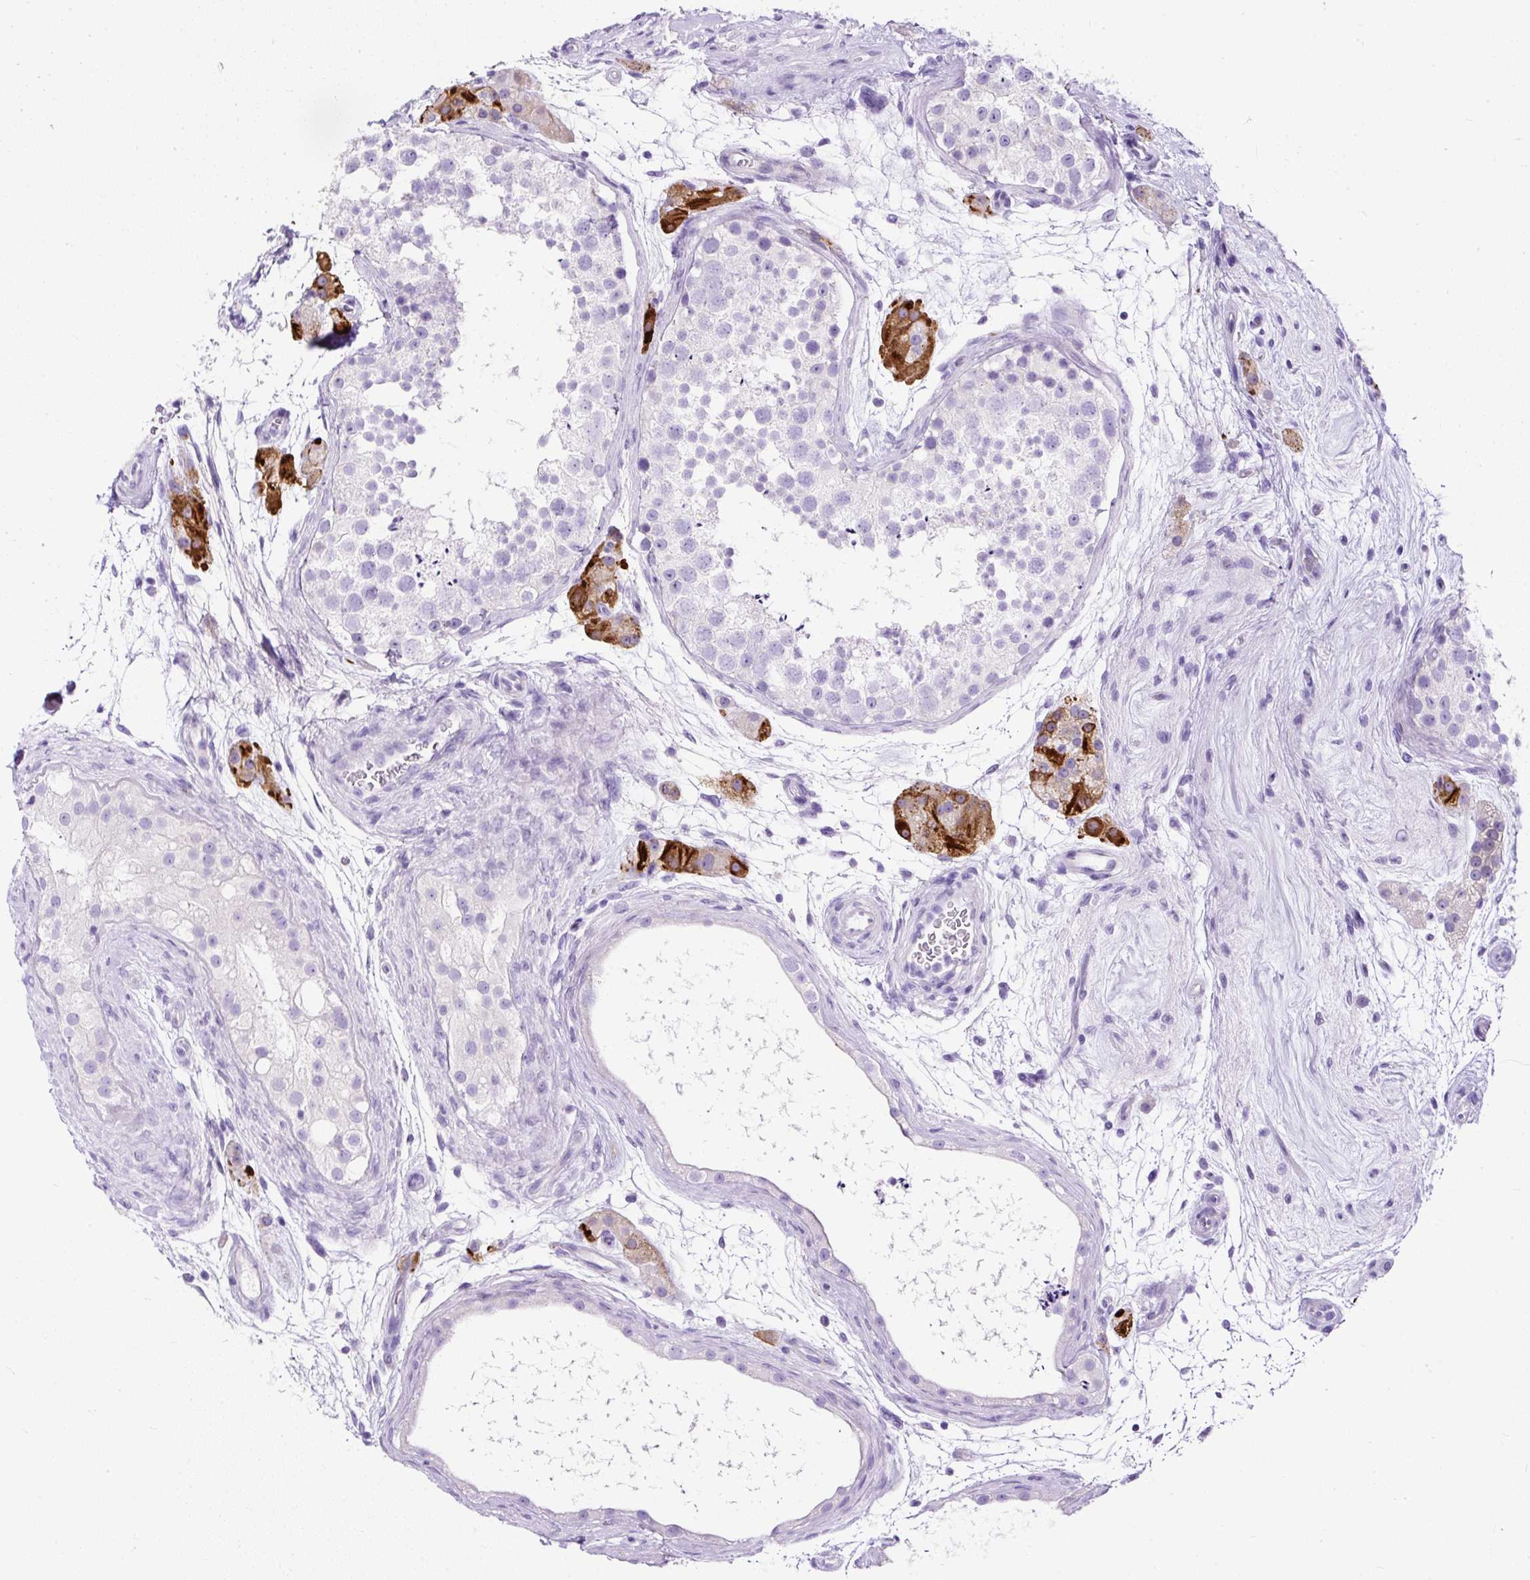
{"staining": {"intensity": "negative", "quantity": "none", "location": "none"}, "tissue": "testis", "cell_type": "Cells in seminiferous ducts", "image_type": "normal", "snomed": [{"axis": "morphology", "description": "Normal tissue, NOS"}, {"axis": "topography", "description": "Testis"}], "caption": "A high-resolution image shows immunohistochemistry staining of normal testis, which exhibits no significant positivity in cells in seminiferous ducts.", "gene": "STOX2", "patient": {"sex": "male", "age": 41}}